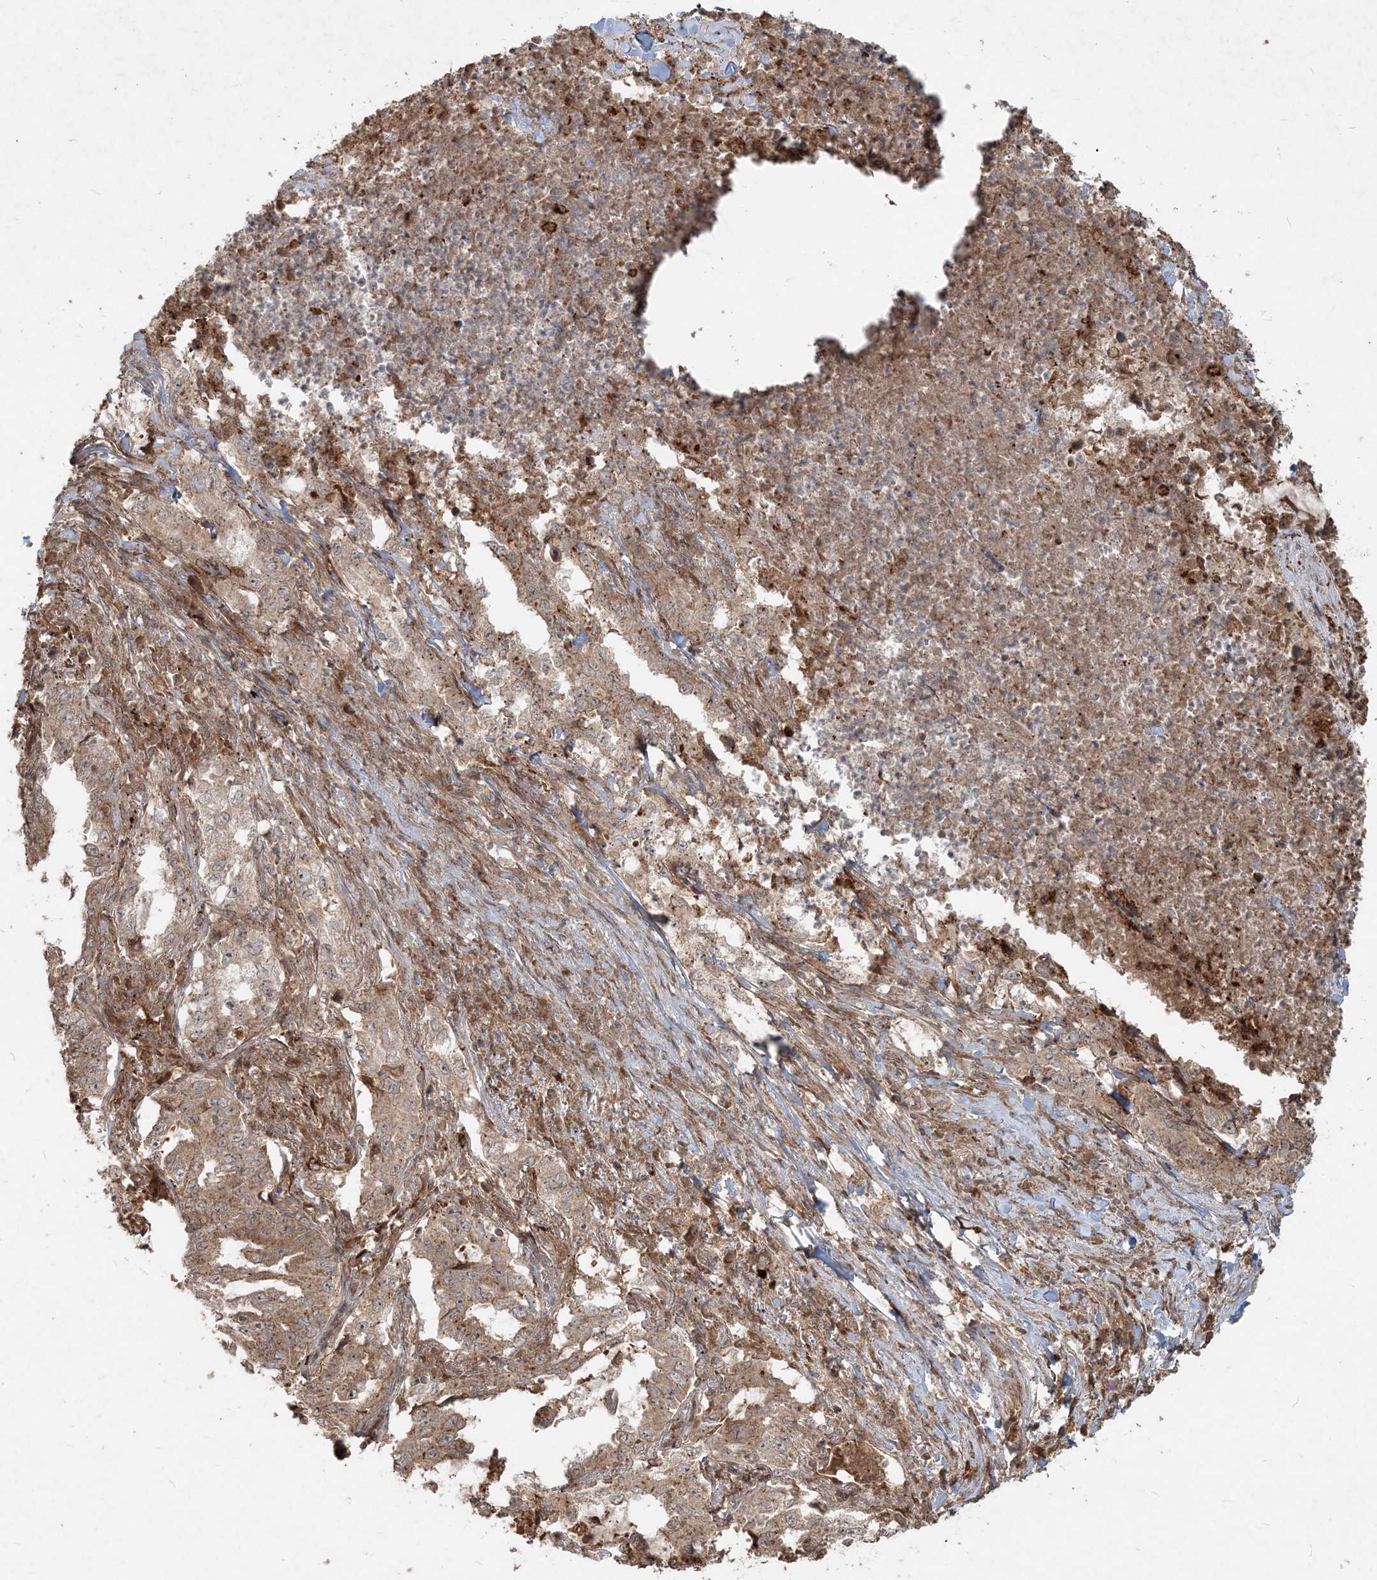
{"staining": {"intensity": "weak", "quantity": "25%-75%", "location": "cytoplasmic/membranous"}, "tissue": "lung cancer", "cell_type": "Tumor cells", "image_type": "cancer", "snomed": [{"axis": "morphology", "description": "Adenocarcinoma, NOS"}, {"axis": "topography", "description": "Lung"}], "caption": "Weak cytoplasmic/membranous protein positivity is appreciated in approximately 25%-75% of tumor cells in lung cancer (adenocarcinoma). Using DAB (brown) and hematoxylin (blue) stains, captured at high magnification using brightfield microscopy.", "gene": "NARS1", "patient": {"sex": "female", "age": 51}}